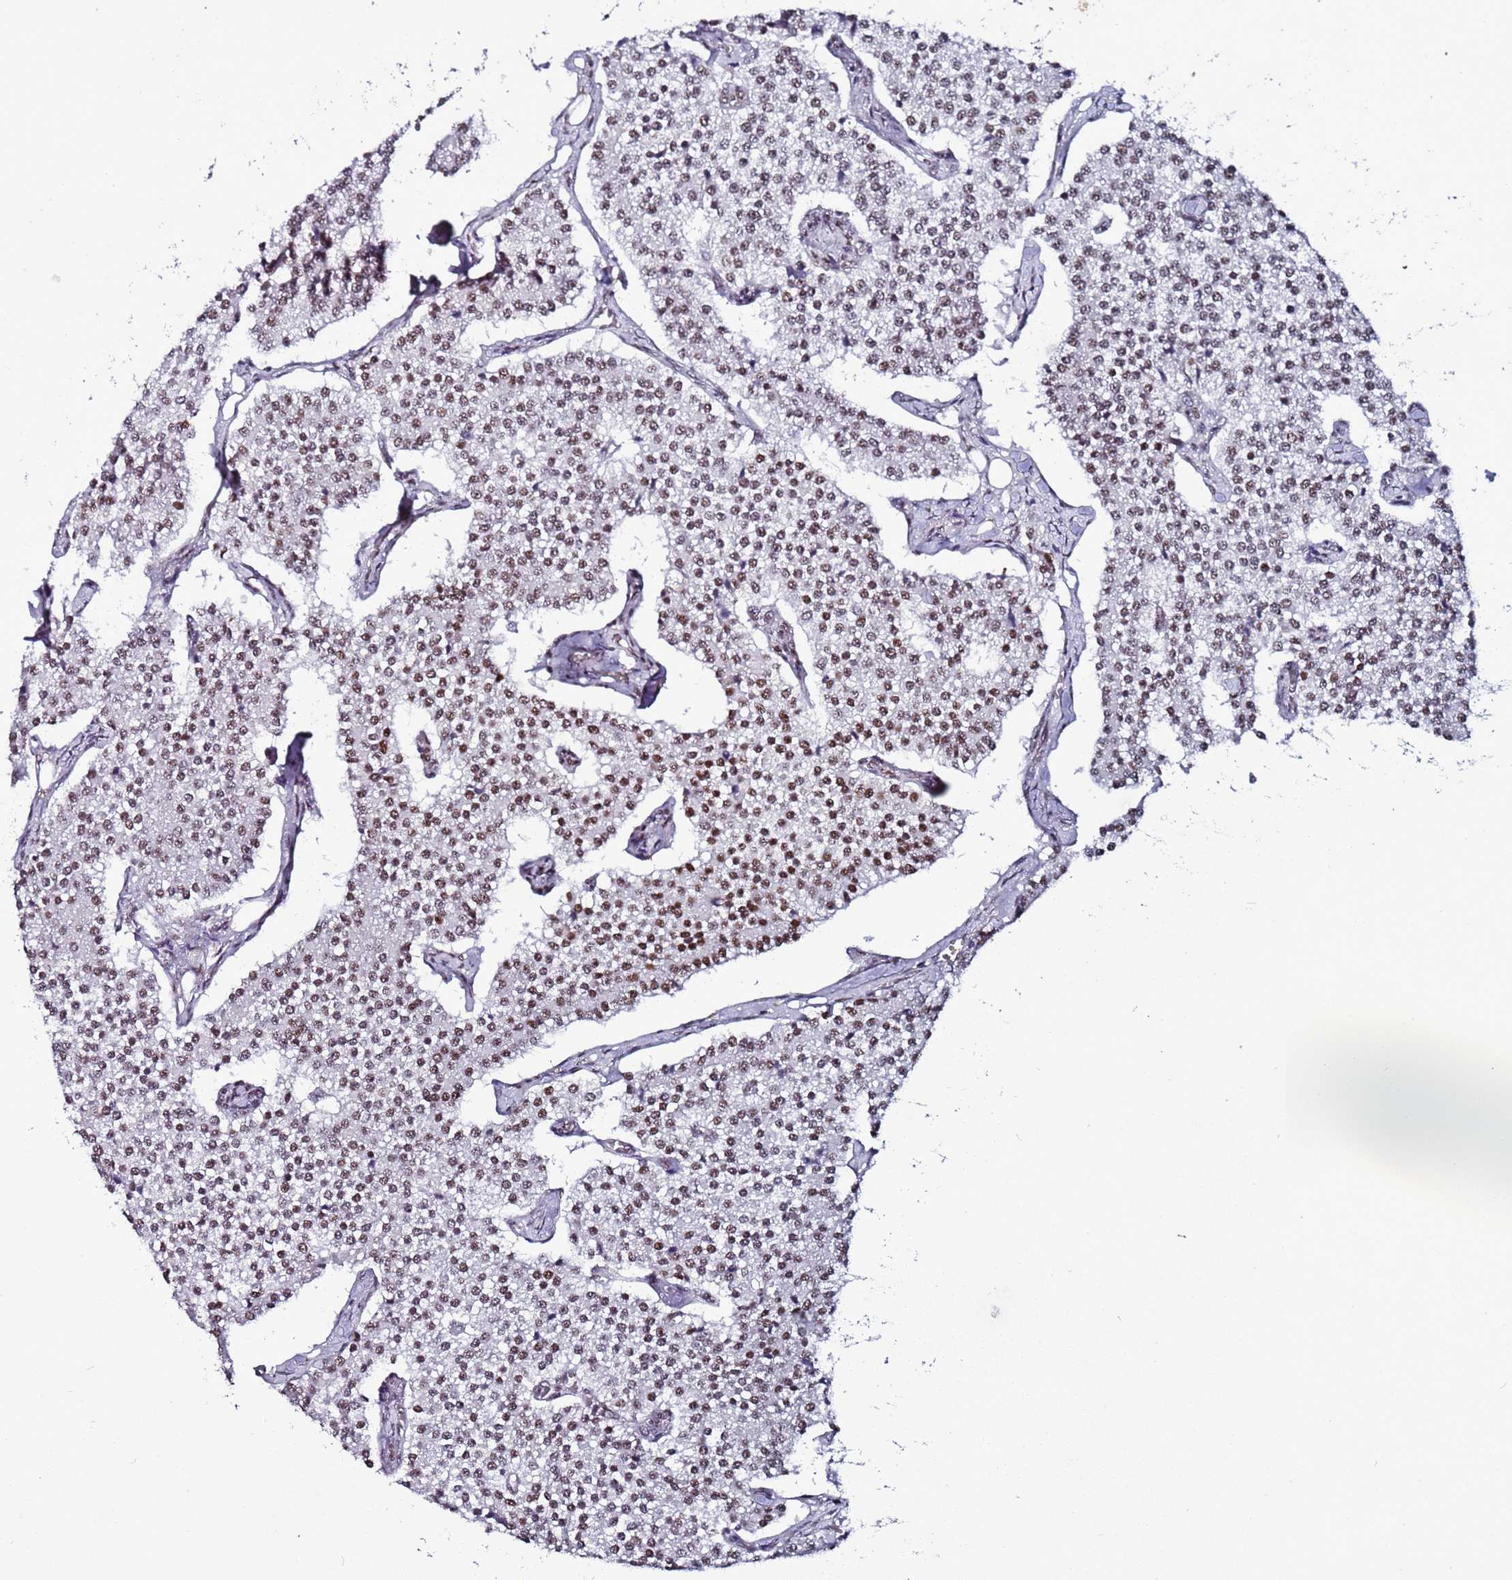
{"staining": {"intensity": "moderate", "quantity": ">75%", "location": "nuclear"}, "tissue": "carcinoid", "cell_type": "Tumor cells", "image_type": "cancer", "snomed": [{"axis": "morphology", "description": "Carcinoid, malignant, NOS"}, {"axis": "topography", "description": "Colon"}], "caption": "Carcinoid (malignant) stained for a protein displays moderate nuclear positivity in tumor cells. The protein is shown in brown color, while the nuclei are stained blue.", "gene": "PSMA7", "patient": {"sex": "female", "age": 52}}